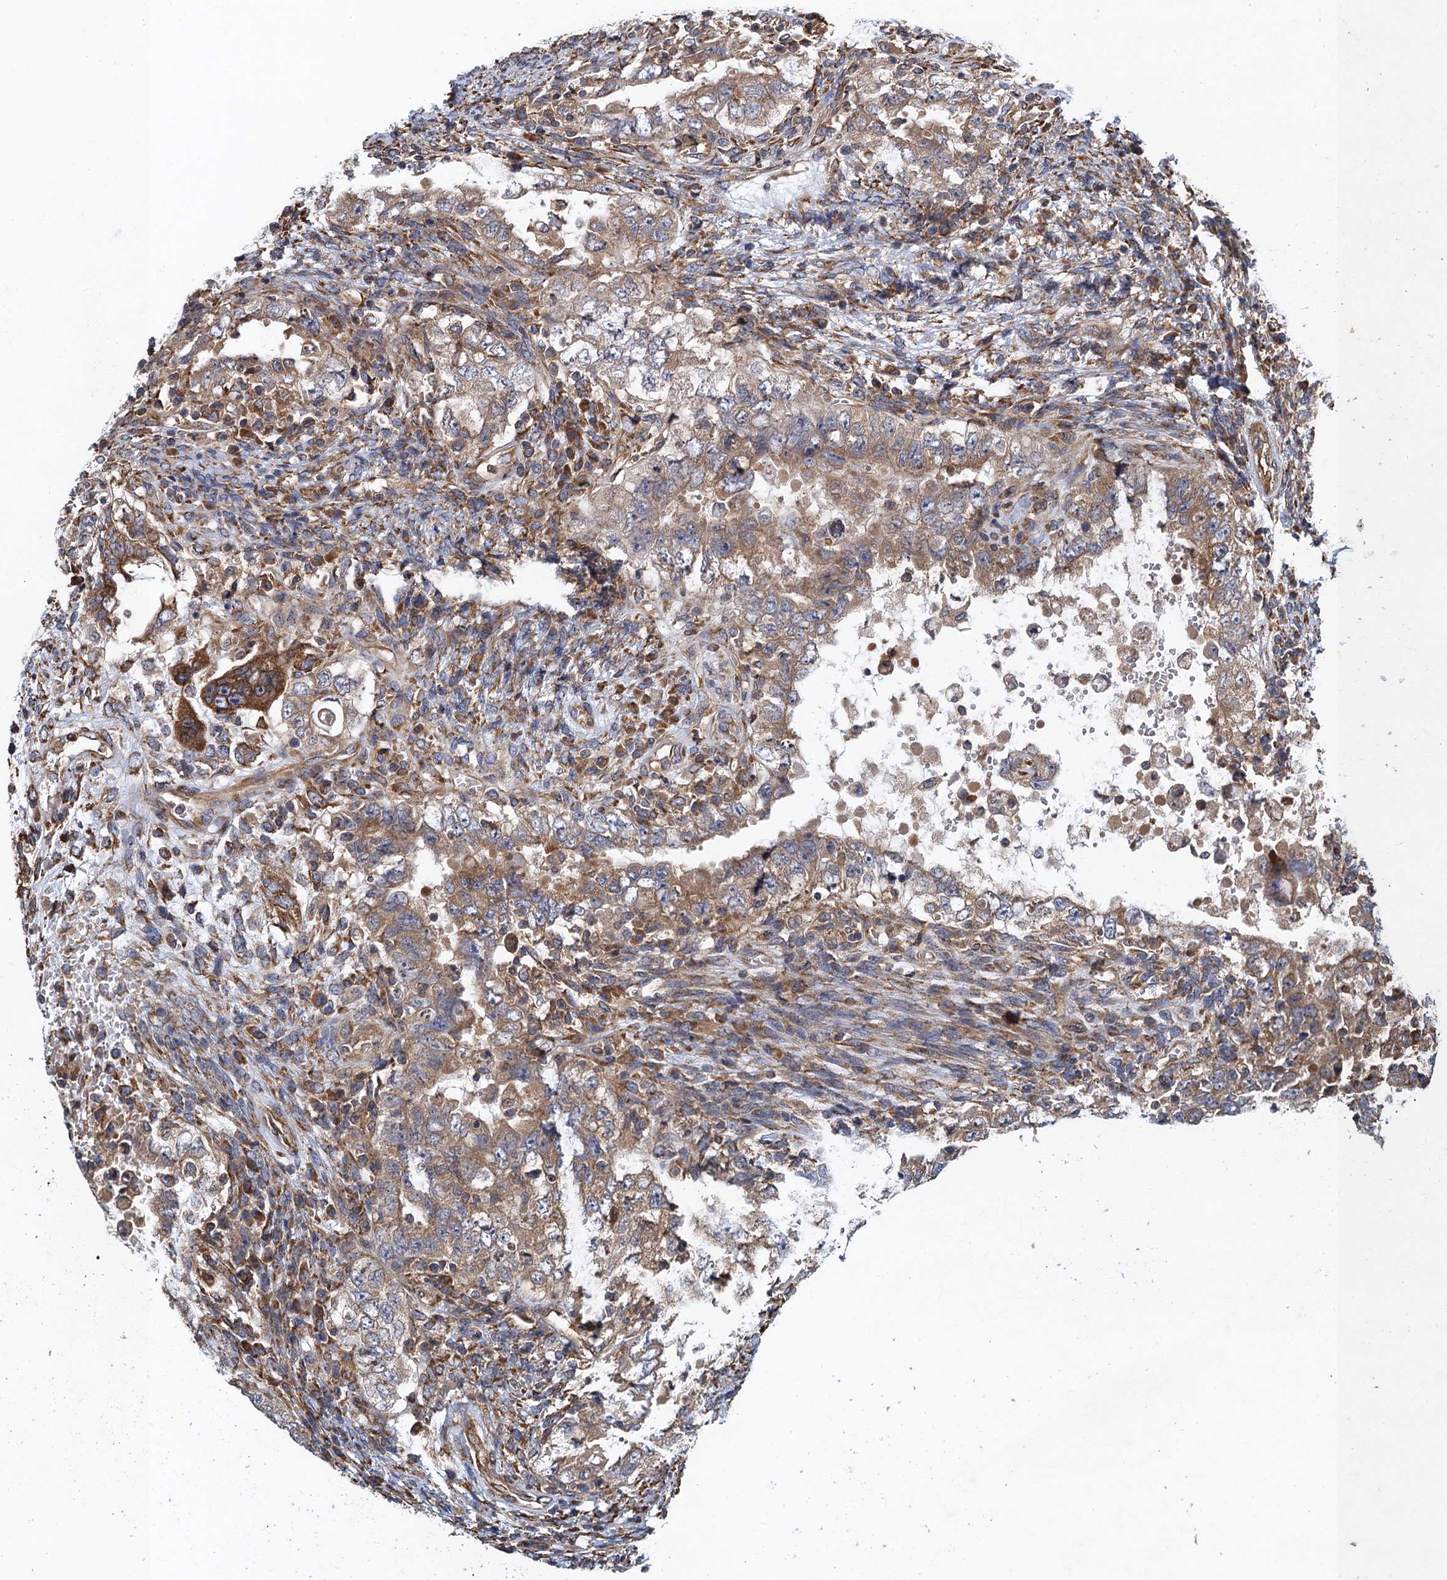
{"staining": {"intensity": "moderate", "quantity": ">75%", "location": "cytoplasmic/membranous"}, "tissue": "testis cancer", "cell_type": "Tumor cells", "image_type": "cancer", "snomed": [{"axis": "morphology", "description": "Carcinoma, Embryonal, NOS"}, {"axis": "topography", "description": "Testis"}], "caption": "The image exhibits immunohistochemical staining of embryonal carcinoma (testis). There is moderate cytoplasmic/membranous positivity is identified in approximately >75% of tumor cells. (DAB IHC with brightfield microscopy, high magnification).", "gene": "MDM1", "patient": {"sex": "male", "age": 26}}